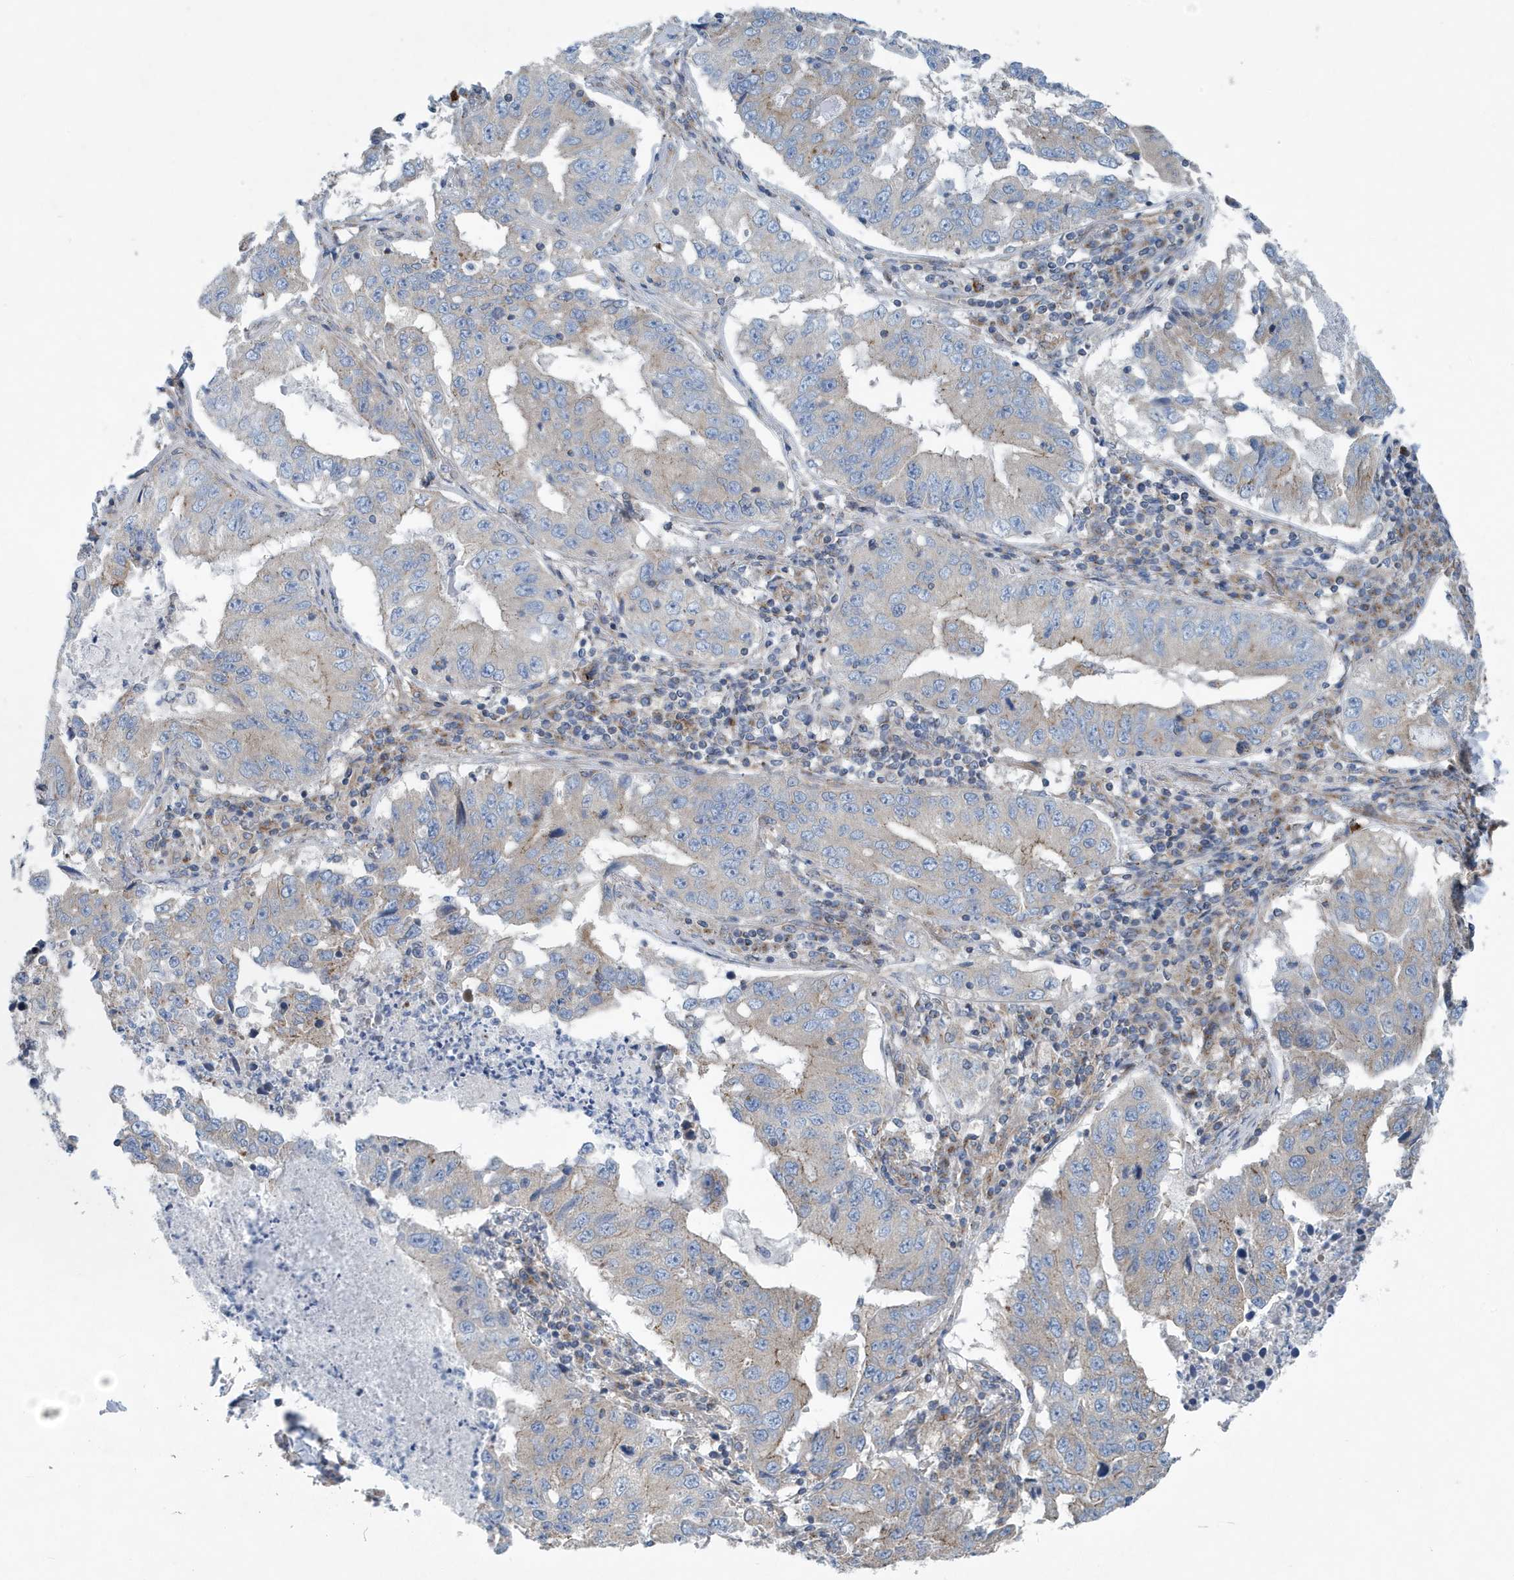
{"staining": {"intensity": "weak", "quantity": "<25%", "location": "cytoplasmic/membranous"}, "tissue": "lung cancer", "cell_type": "Tumor cells", "image_type": "cancer", "snomed": [{"axis": "morphology", "description": "Adenocarcinoma, NOS"}, {"axis": "topography", "description": "Lung"}], "caption": "Lung cancer (adenocarcinoma) was stained to show a protein in brown. There is no significant staining in tumor cells.", "gene": "PPM1M", "patient": {"sex": "female", "age": 51}}